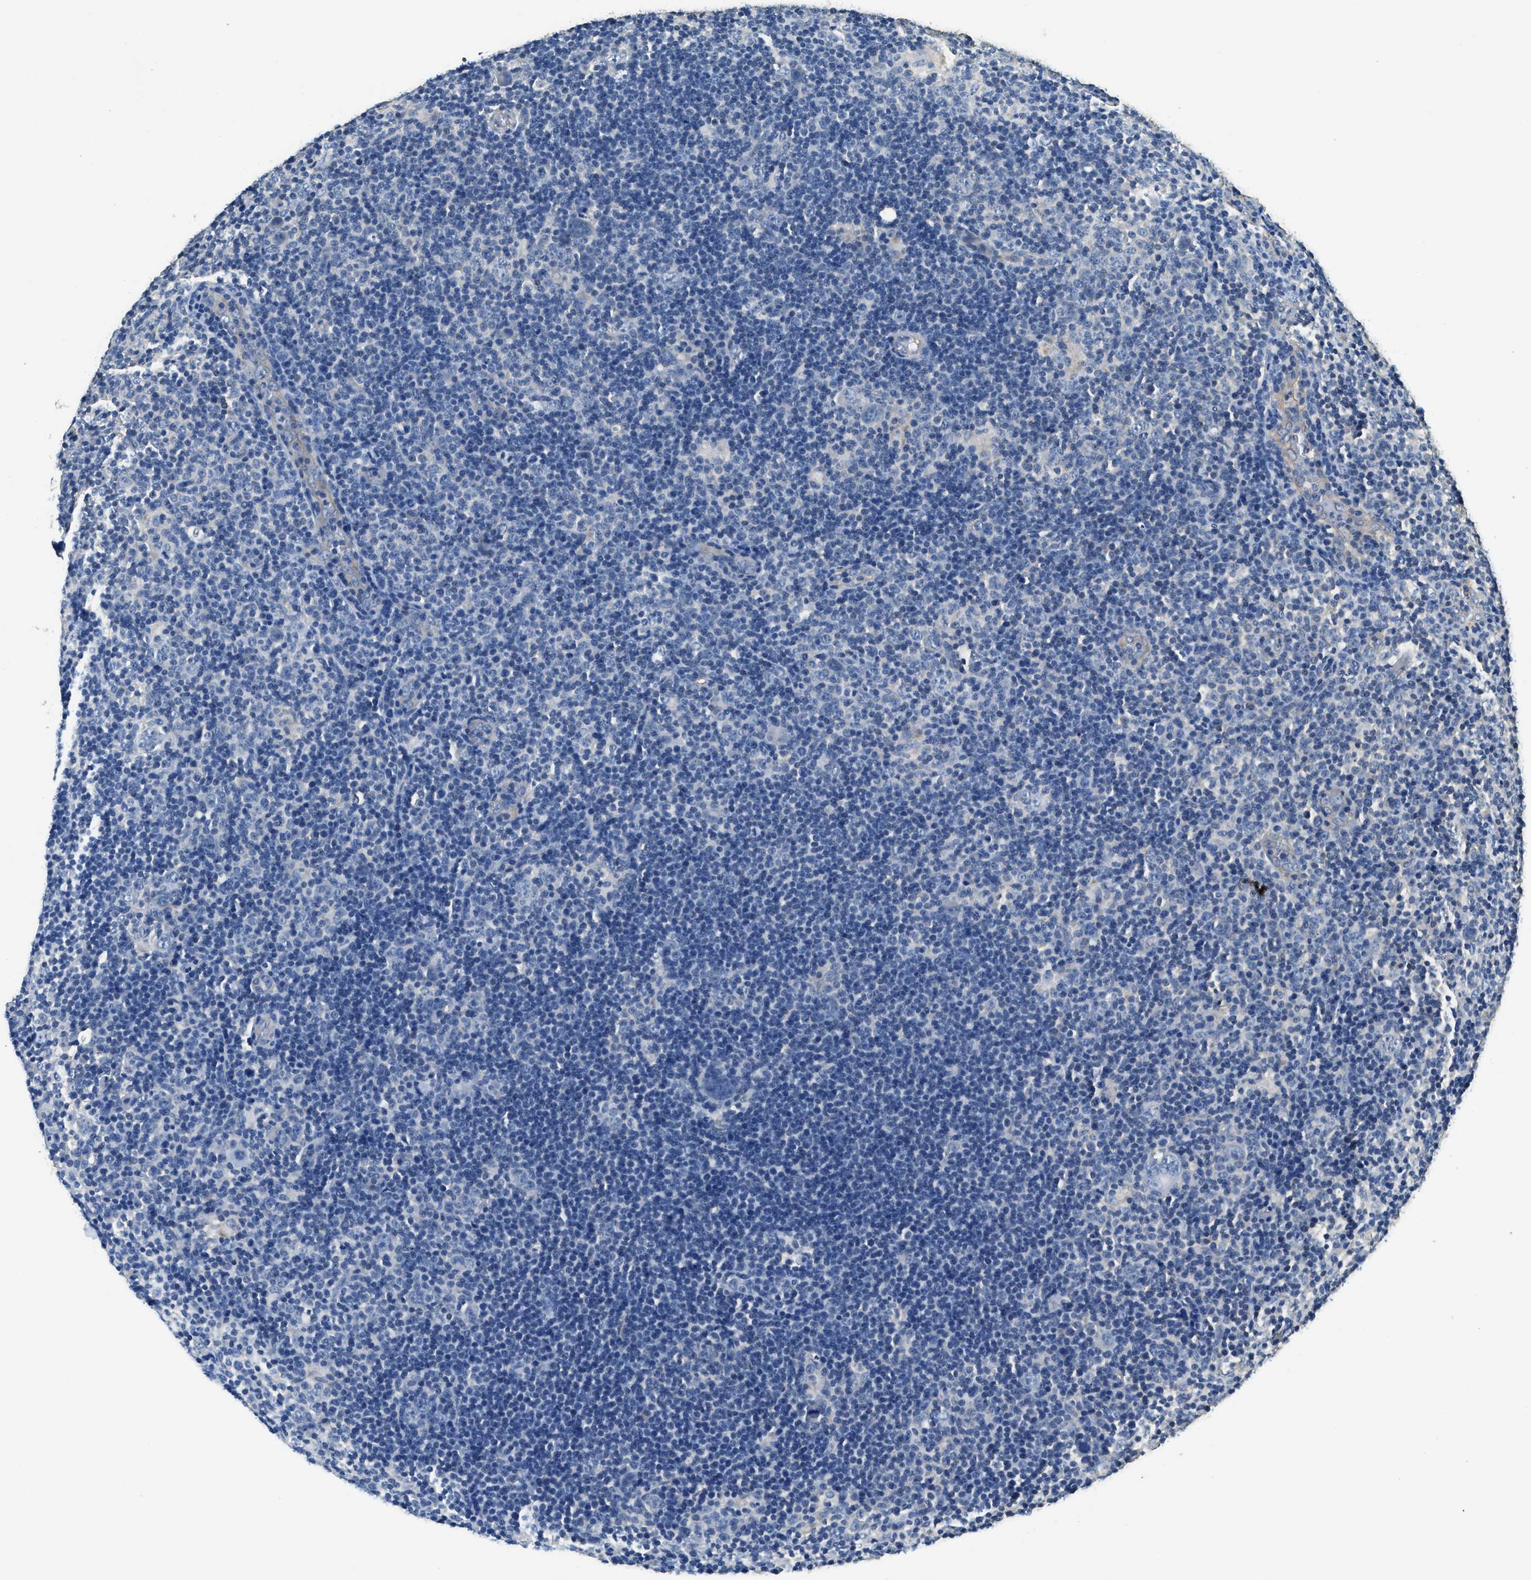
{"staining": {"intensity": "negative", "quantity": "none", "location": "none"}, "tissue": "lymphoma", "cell_type": "Tumor cells", "image_type": "cancer", "snomed": [{"axis": "morphology", "description": "Hodgkin's disease, NOS"}, {"axis": "topography", "description": "Lymph node"}], "caption": "Tumor cells show no significant protein staining in lymphoma. (Stains: DAB immunohistochemistry (IHC) with hematoxylin counter stain, Microscopy: brightfield microscopy at high magnification).", "gene": "MIB1", "patient": {"sex": "female", "age": 57}}